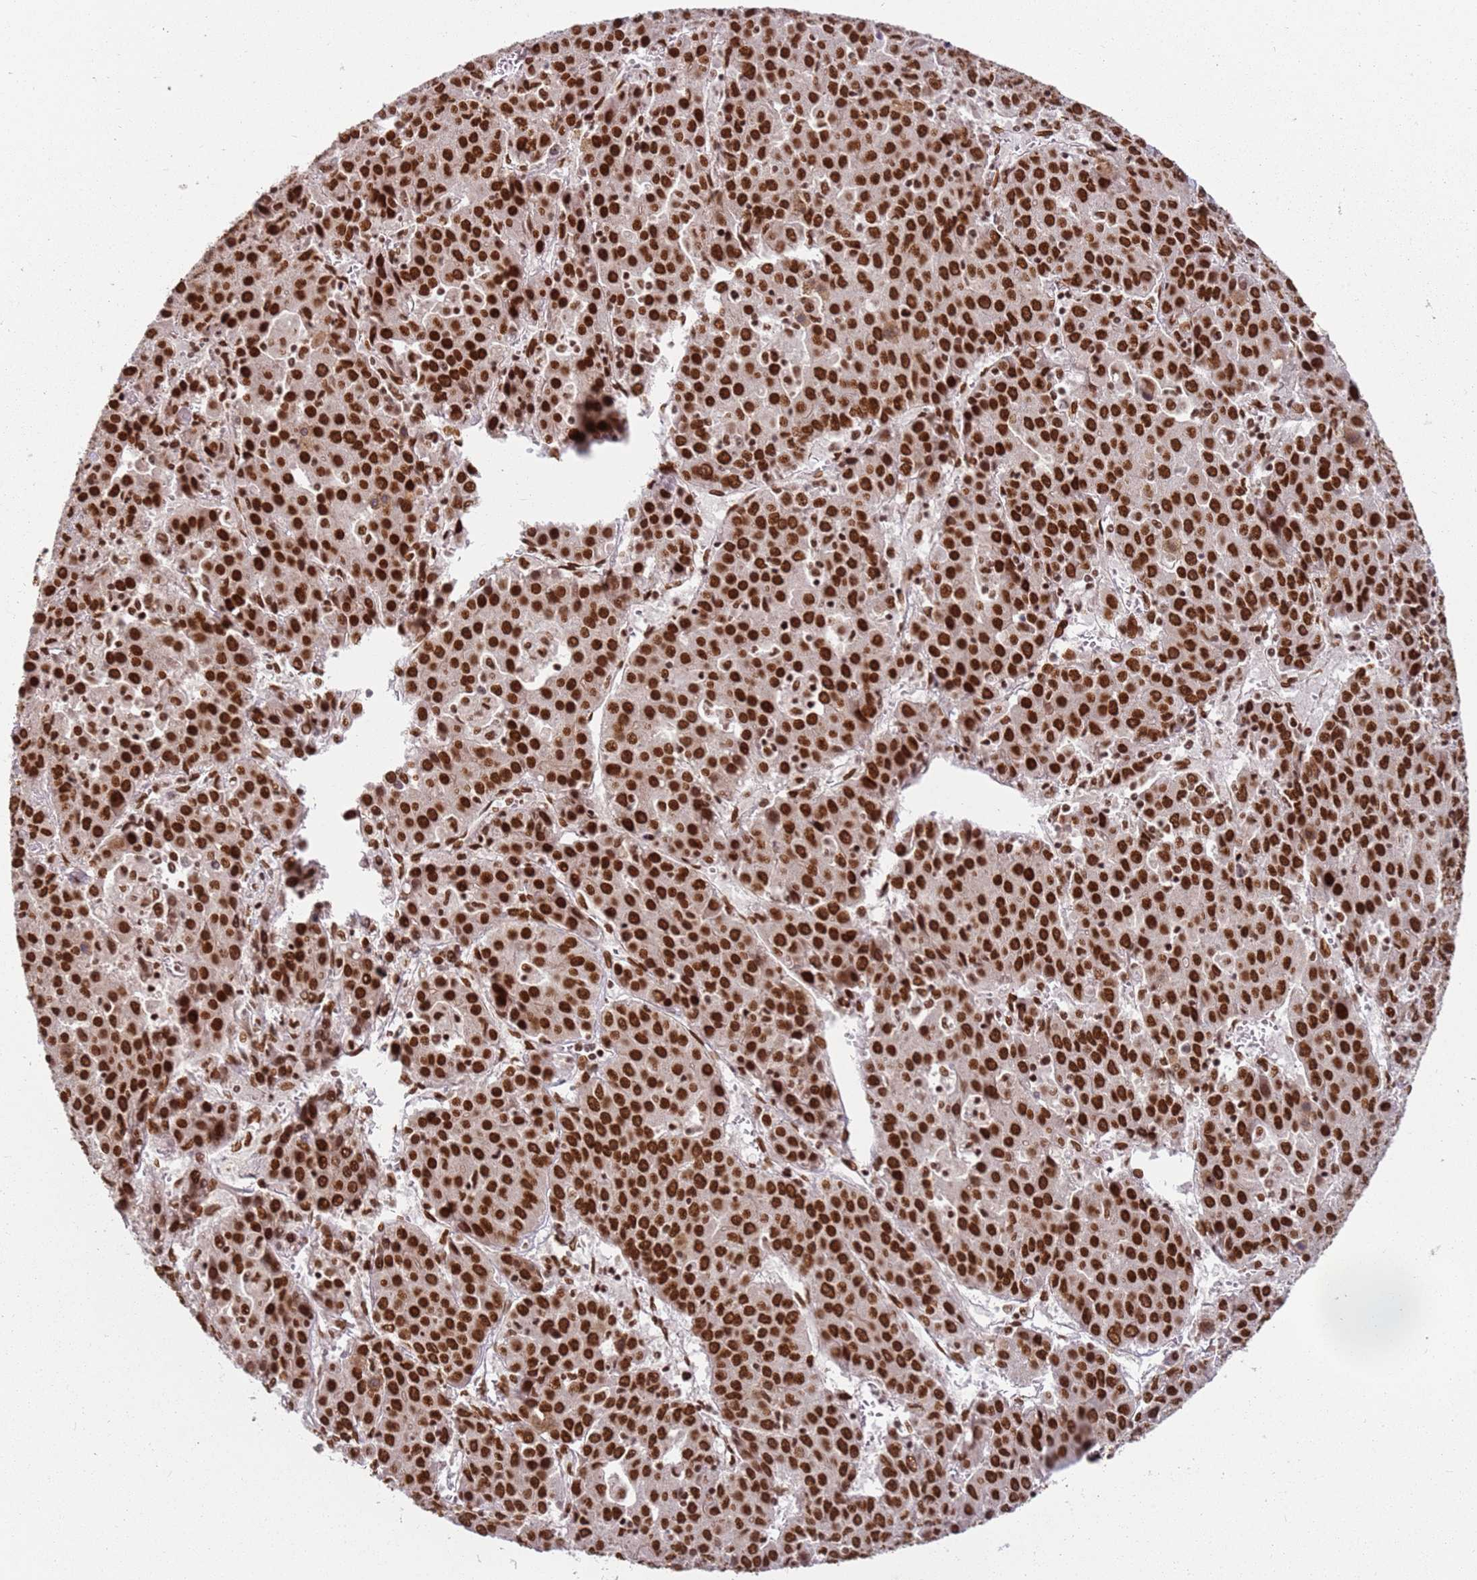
{"staining": {"intensity": "strong", "quantity": ">75%", "location": "nuclear"}, "tissue": "liver cancer", "cell_type": "Tumor cells", "image_type": "cancer", "snomed": [{"axis": "morphology", "description": "Carcinoma, Hepatocellular, NOS"}, {"axis": "topography", "description": "Liver"}], "caption": "Hepatocellular carcinoma (liver) tissue exhibits strong nuclear positivity in approximately >75% of tumor cells (DAB (3,3'-diaminobenzidine) = brown stain, brightfield microscopy at high magnification).", "gene": "TENT4A", "patient": {"sex": "female", "age": 53}}